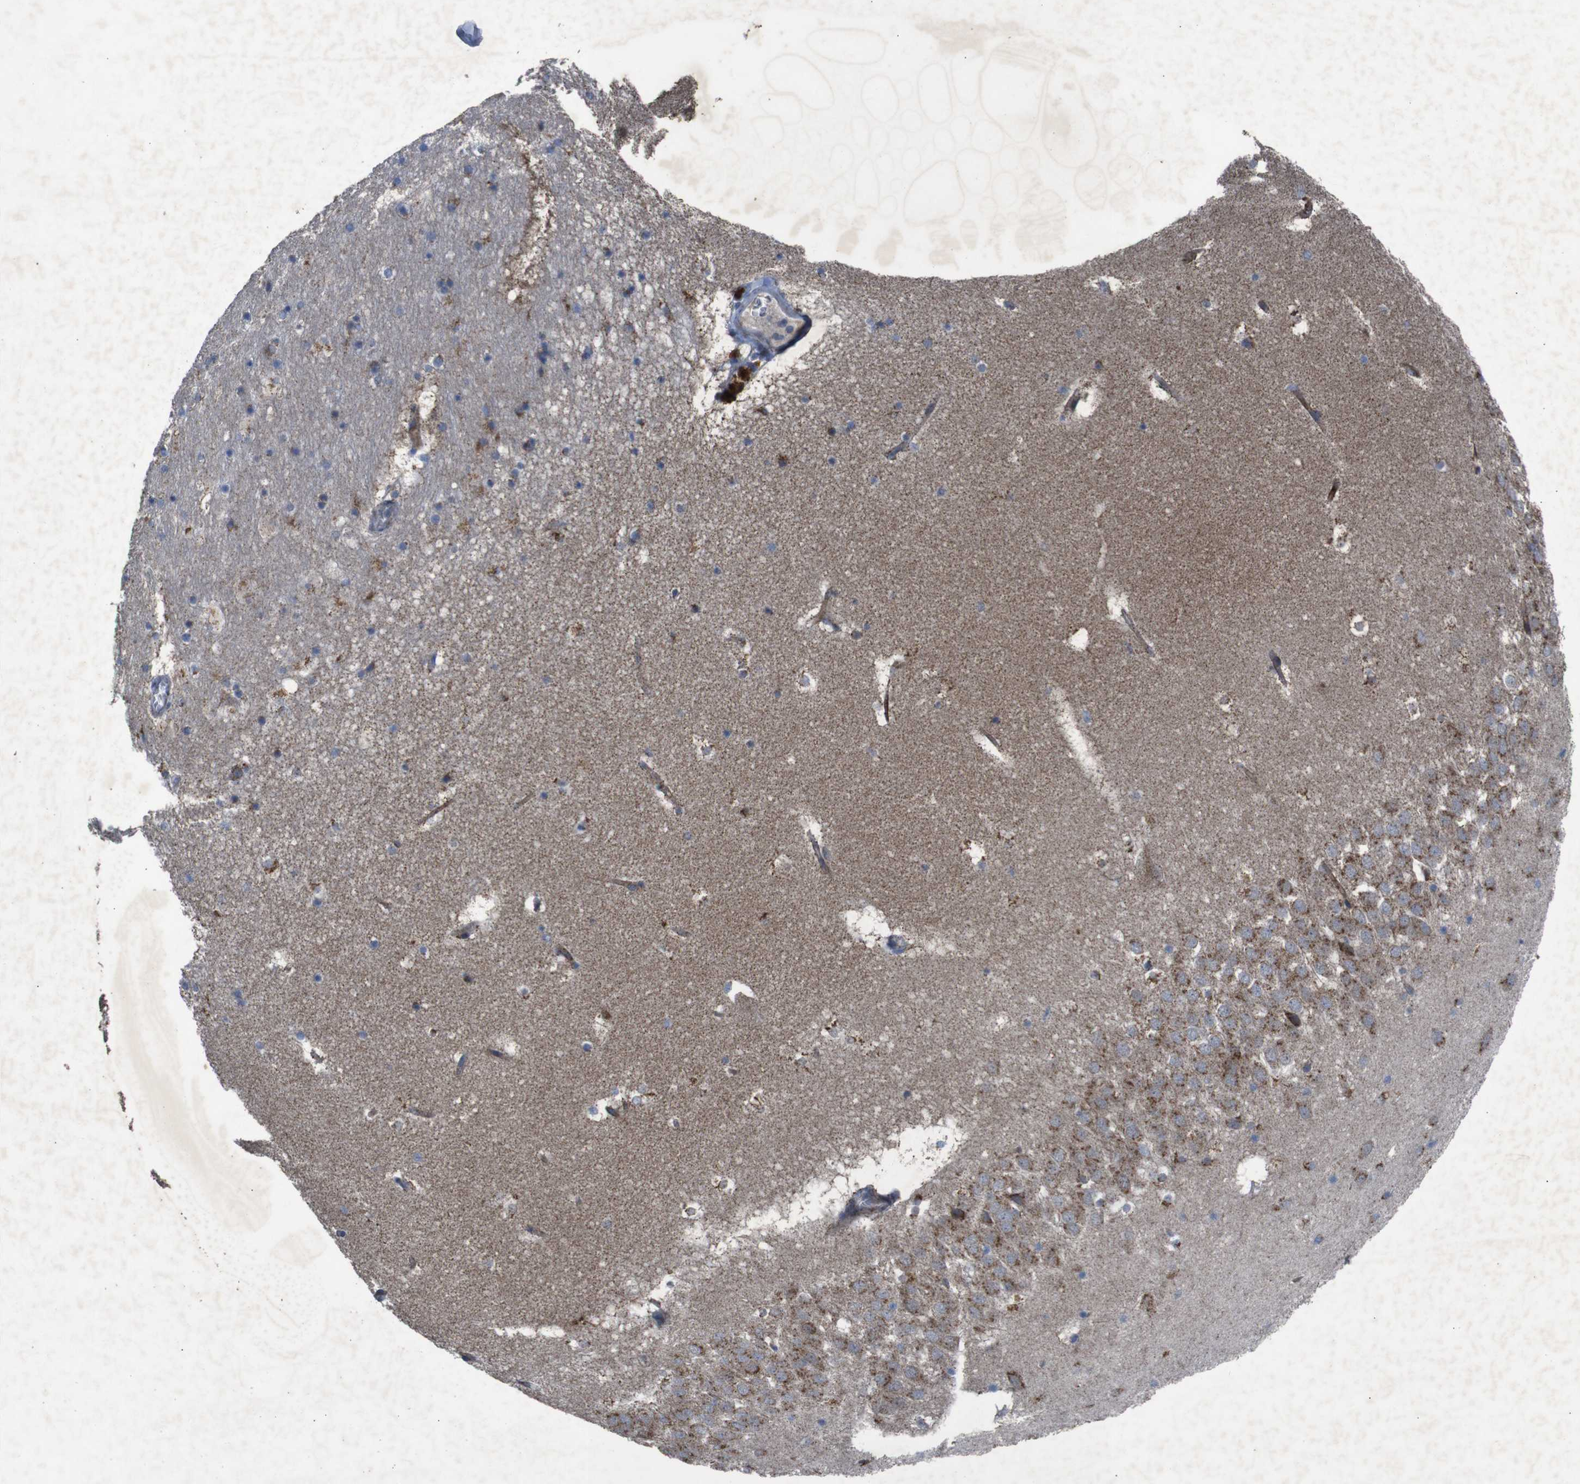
{"staining": {"intensity": "moderate", "quantity": "25%-75%", "location": "cytoplasmic/membranous"}, "tissue": "hippocampus", "cell_type": "Glial cells", "image_type": "normal", "snomed": [{"axis": "morphology", "description": "Normal tissue, NOS"}, {"axis": "topography", "description": "Hippocampus"}], "caption": "Immunohistochemical staining of unremarkable hippocampus displays moderate cytoplasmic/membranous protein staining in approximately 25%-75% of glial cells. (brown staining indicates protein expression, while blue staining denotes nuclei).", "gene": "CHST10", "patient": {"sex": "male", "age": 45}}